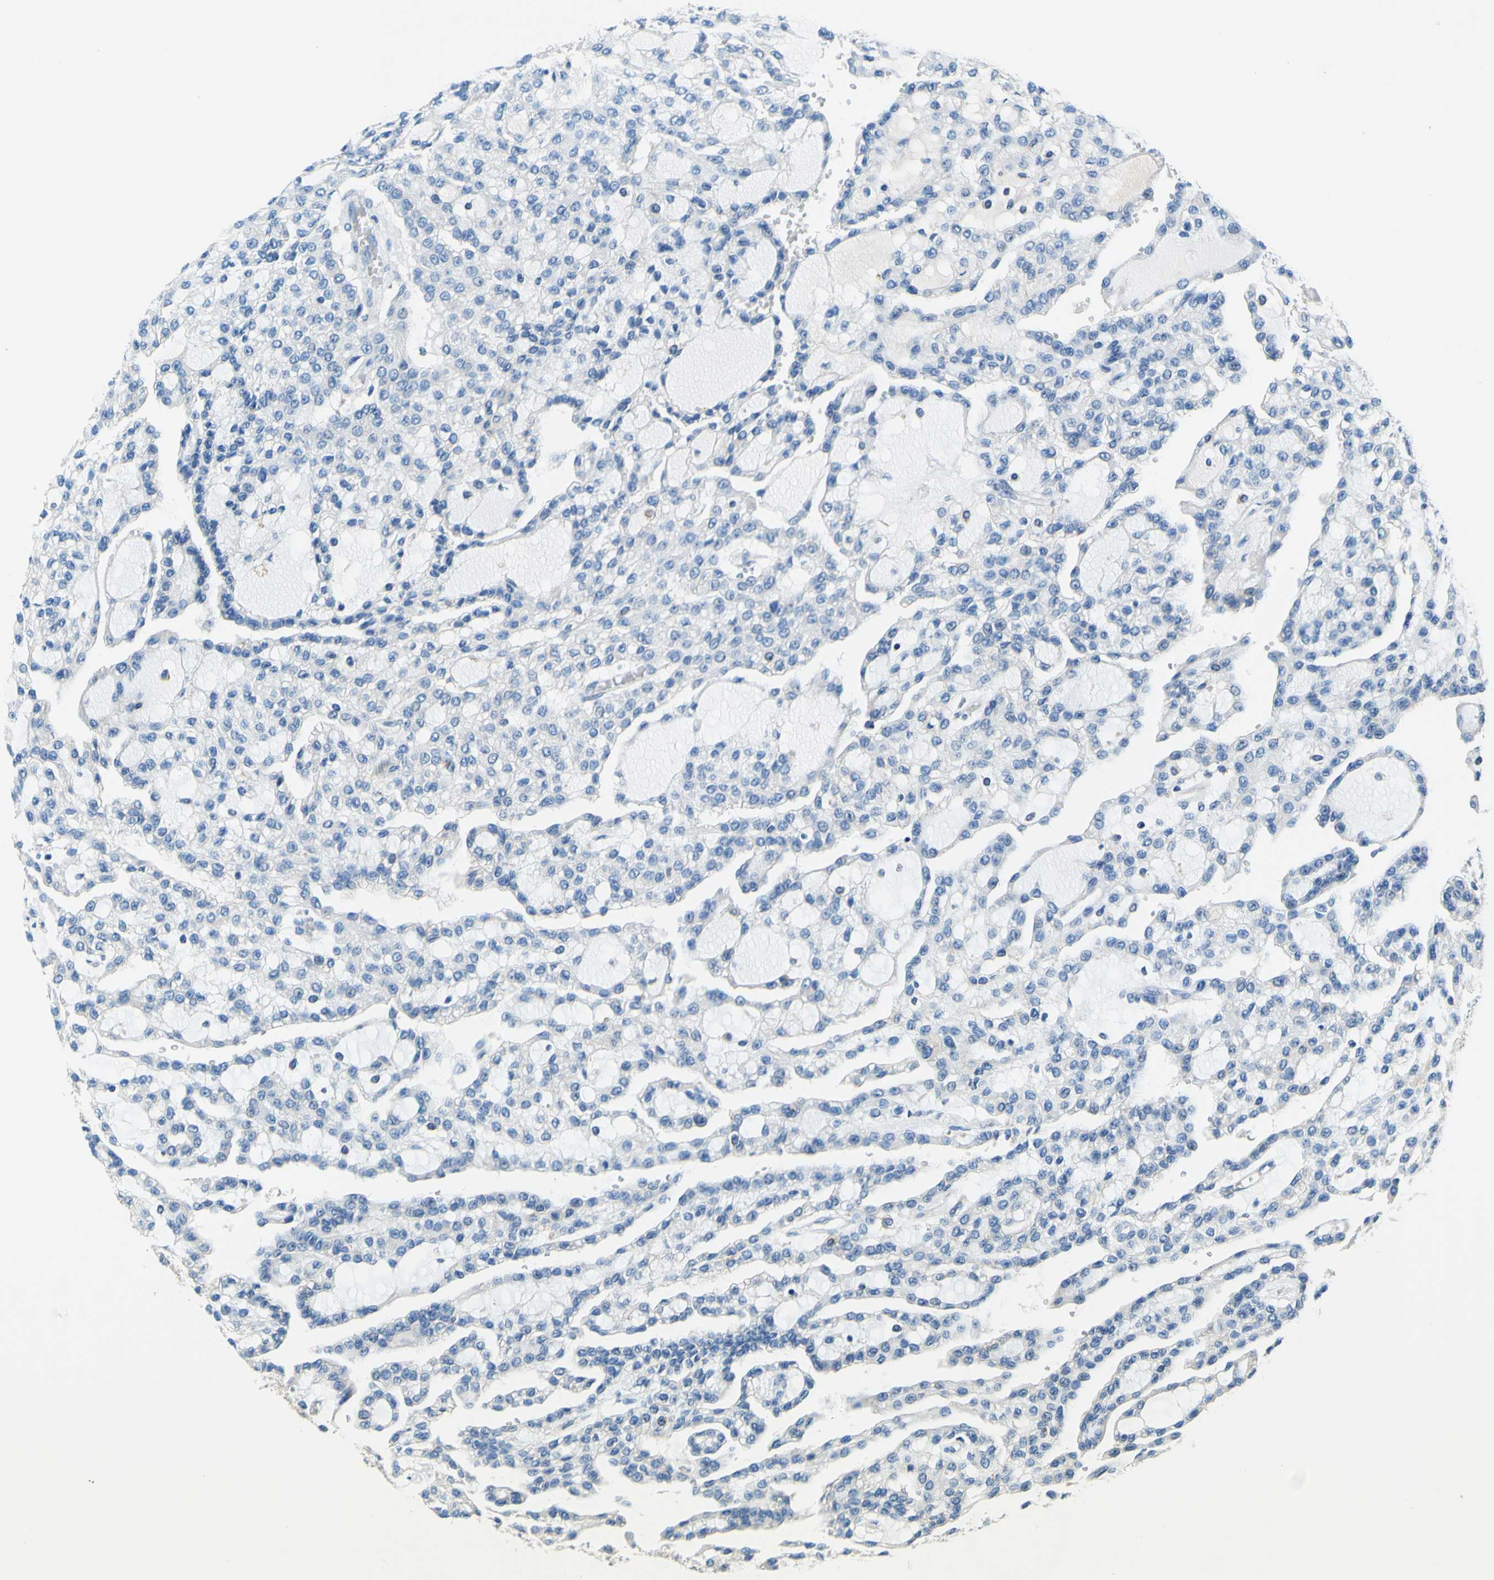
{"staining": {"intensity": "negative", "quantity": "none", "location": "none"}, "tissue": "renal cancer", "cell_type": "Tumor cells", "image_type": "cancer", "snomed": [{"axis": "morphology", "description": "Adenocarcinoma, NOS"}, {"axis": "topography", "description": "Kidney"}], "caption": "Tumor cells show no significant expression in renal cancer.", "gene": "PLA2G4A", "patient": {"sex": "male", "age": 63}}